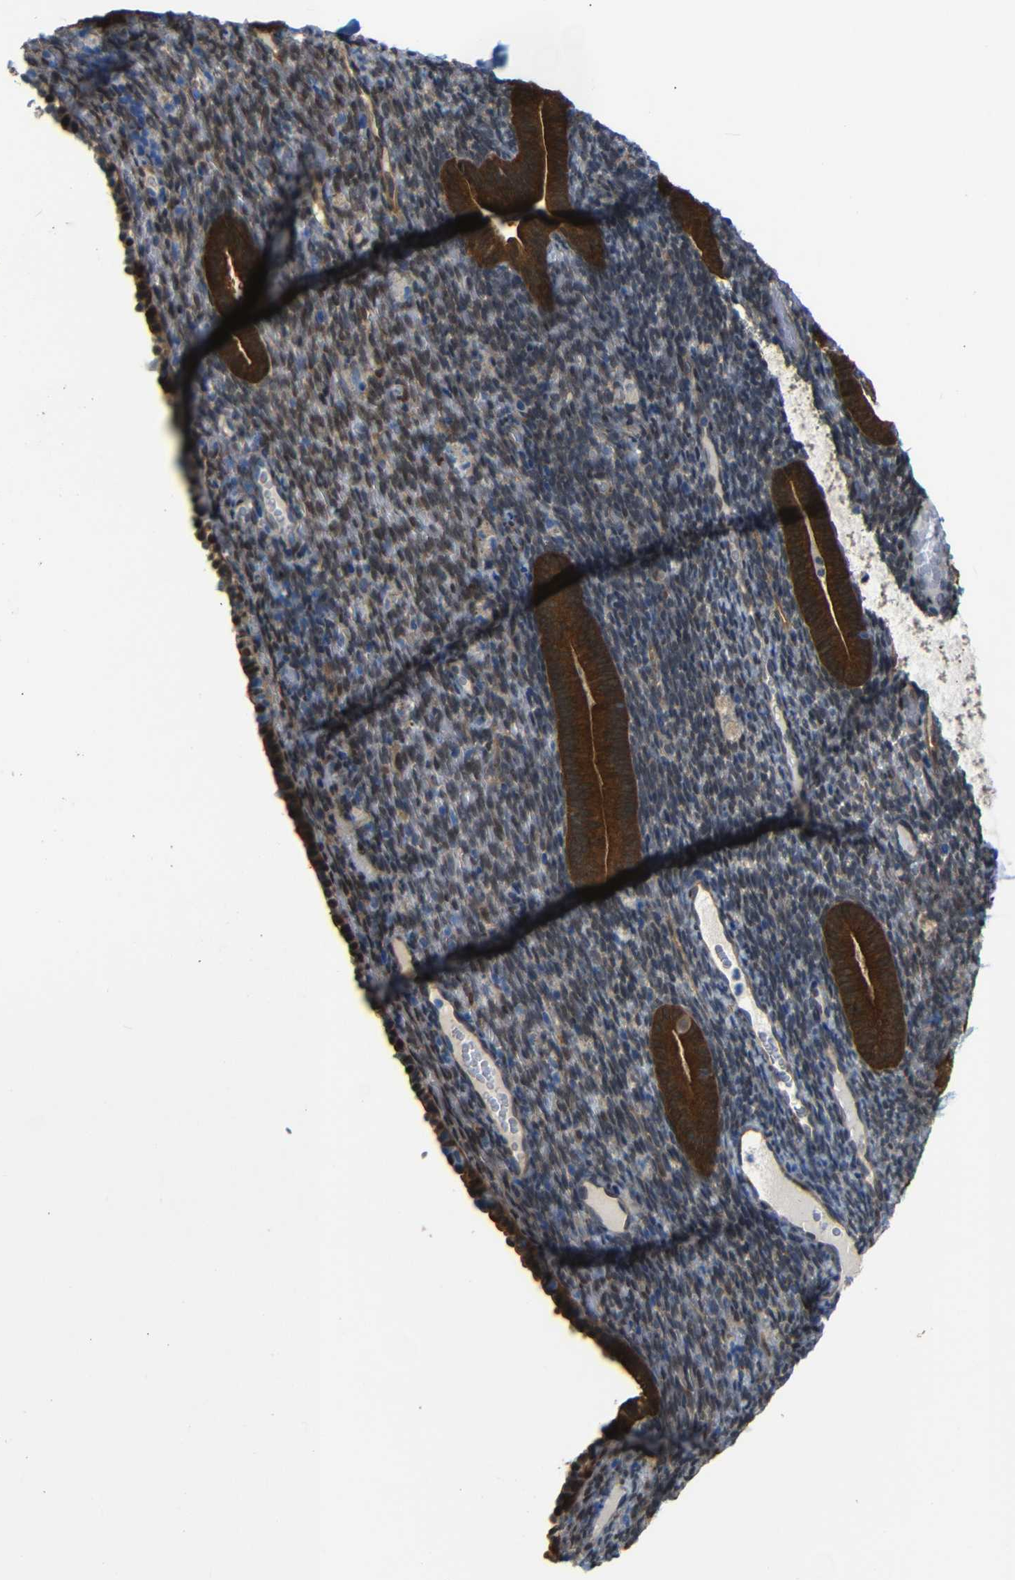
{"staining": {"intensity": "weak", "quantity": "<25%", "location": "cytoplasmic/membranous"}, "tissue": "endometrium", "cell_type": "Cells in endometrial stroma", "image_type": "normal", "snomed": [{"axis": "morphology", "description": "Normal tissue, NOS"}, {"axis": "topography", "description": "Endometrium"}], "caption": "Protein analysis of unremarkable endometrium demonstrates no significant positivity in cells in endometrial stroma. (DAB immunohistochemistry, high magnification).", "gene": "YAP1", "patient": {"sex": "female", "age": 51}}